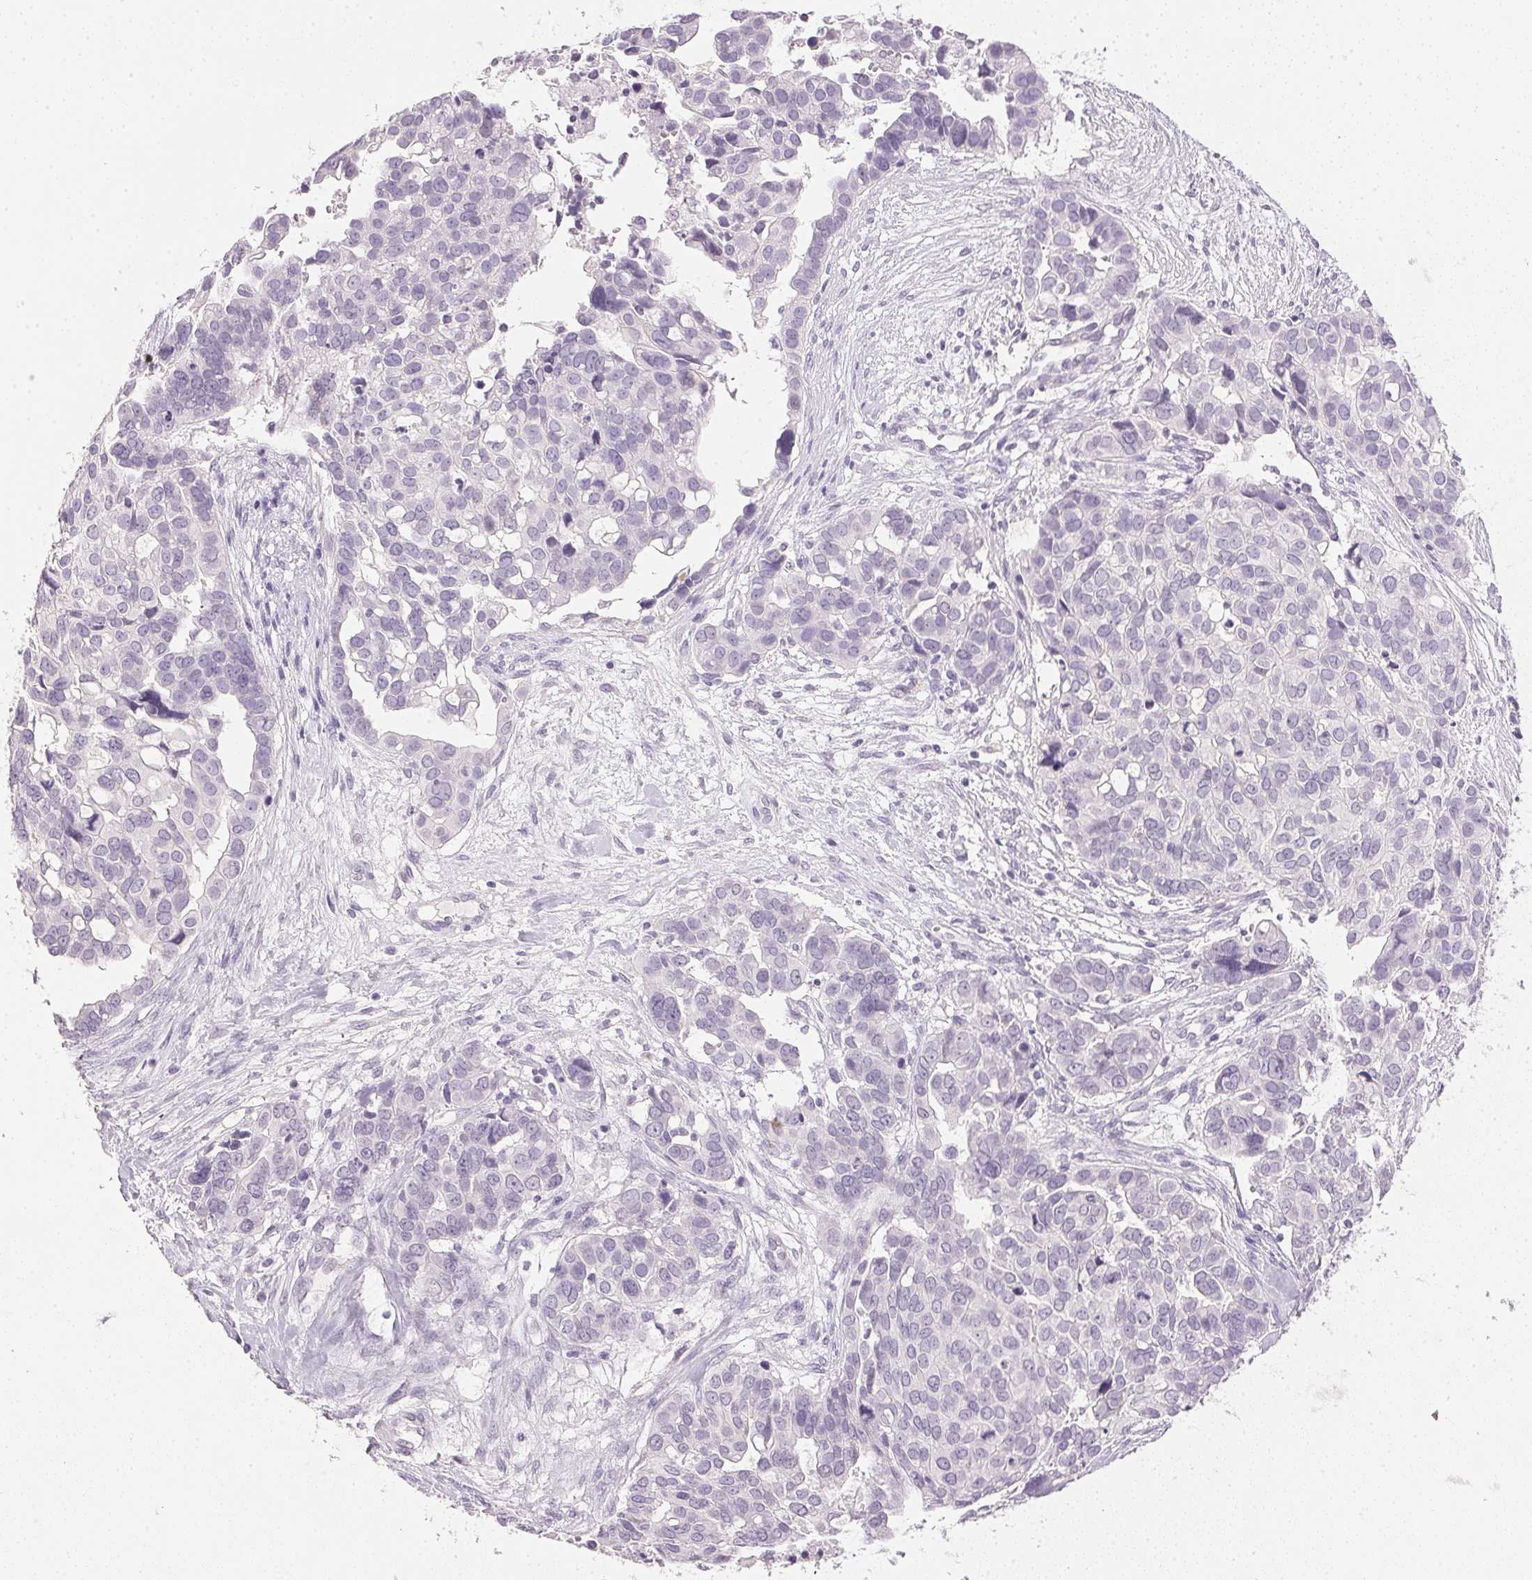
{"staining": {"intensity": "negative", "quantity": "none", "location": "none"}, "tissue": "ovarian cancer", "cell_type": "Tumor cells", "image_type": "cancer", "snomed": [{"axis": "morphology", "description": "Carcinoma, endometroid"}, {"axis": "topography", "description": "Ovary"}], "caption": "High magnification brightfield microscopy of endometroid carcinoma (ovarian) stained with DAB (3,3'-diaminobenzidine) (brown) and counterstained with hematoxylin (blue): tumor cells show no significant expression. The staining is performed using DAB brown chromogen with nuclei counter-stained in using hematoxylin.", "gene": "IGFBP1", "patient": {"sex": "female", "age": 78}}